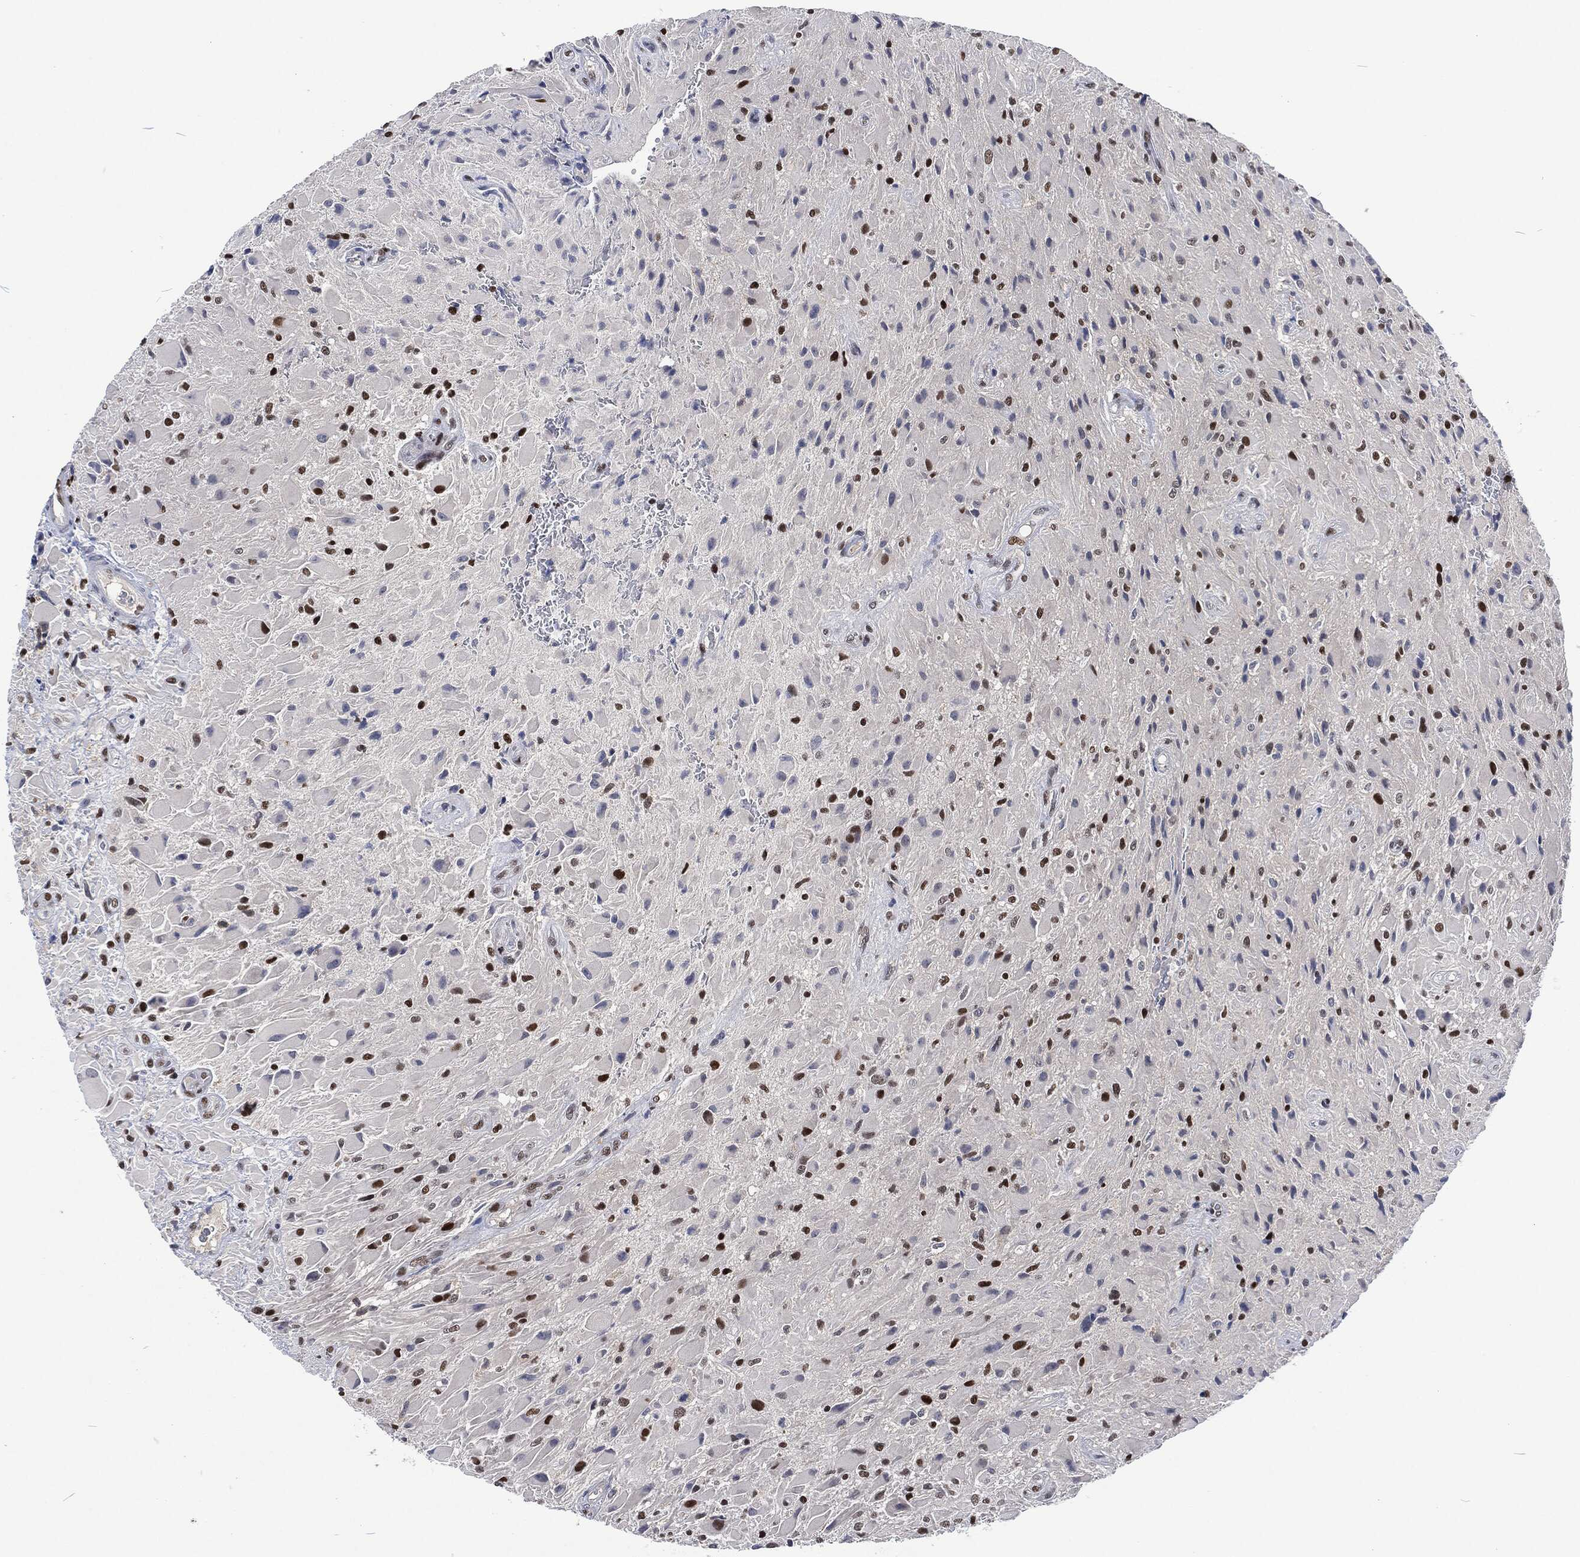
{"staining": {"intensity": "strong", "quantity": "<25%", "location": "nuclear"}, "tissue": "glioma", "cell_type": "Tumor cells", "image_type": "cancer", "snomed": [{"axis": "morphology", "description": "Glioma, malignant, High grade"}, {"axis": "topography", "description": "Cerebral cortex"}], "caption": "DAB immunohistochemical staining of human high-grade glioma (malignant) displays strong nuclear protein staining in about <25% of tumor cells. (Stains: DAB in brown, nuclei in blue, Microscopy: brightfield microscopy at high magnification).", "gene": "DCPS", "patient": {"sex": "male", "age": 35}}